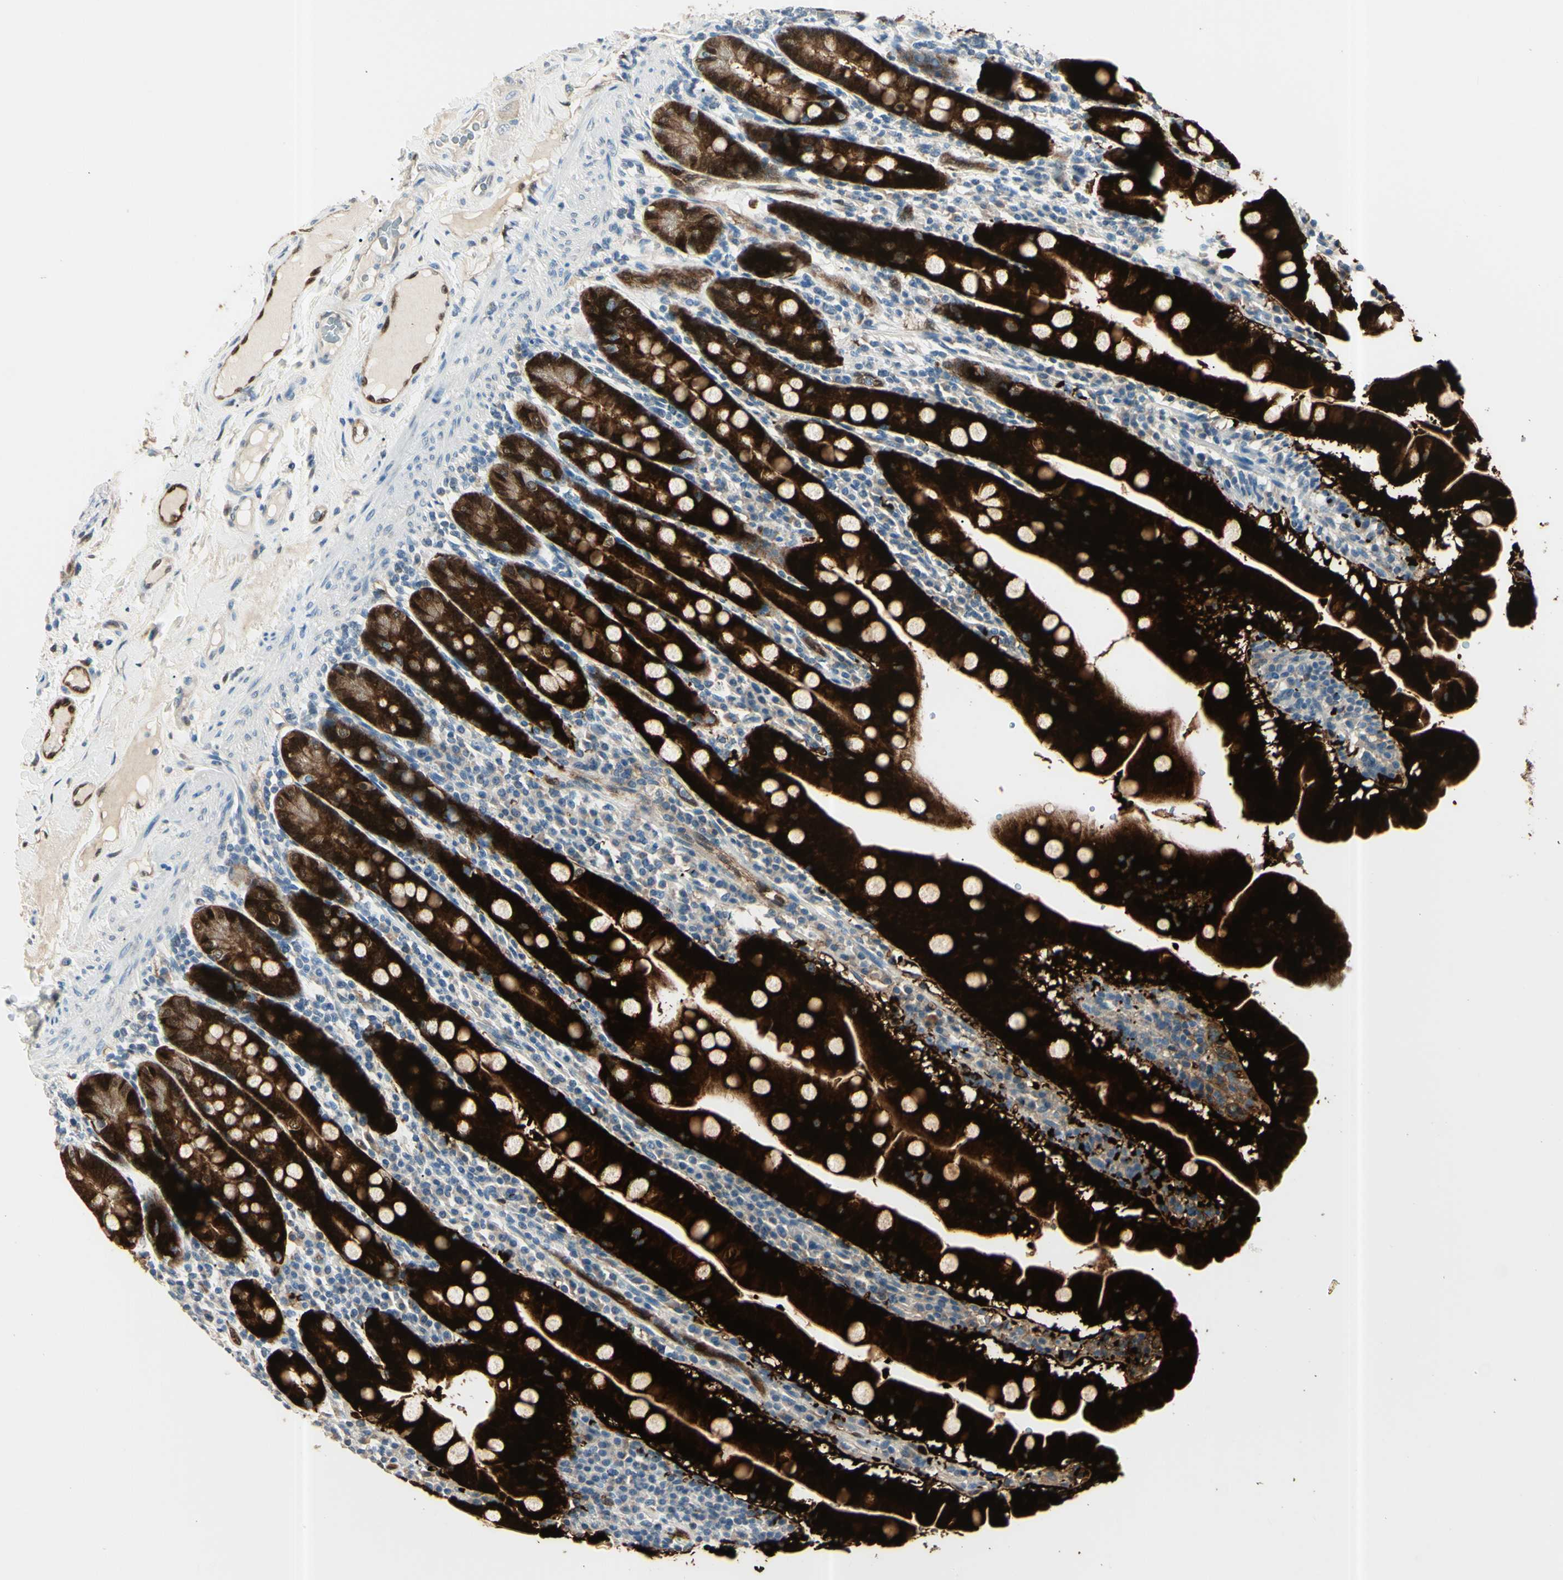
{"staining": {"intensity": "strong", "quantity": ">75%", "location": "cytoplasmic/membranous,nuclear"}, "tissue": "duodenum", "cell_type": "Glandular cells", "image_type": "normal", "snomed": [{"axis": "morphology", "description": "Normal tissue, NOS"}, {"axis": "topography", "description": "Duodenum"}], "caption": "The immunohistochemical stain labels strong cytoplasmic/membranous,nuclear expression in glandular cells of unremarkable duodenum.", "gene": "AKR1C3", "patient": {"sex": "male", "age": 50}}